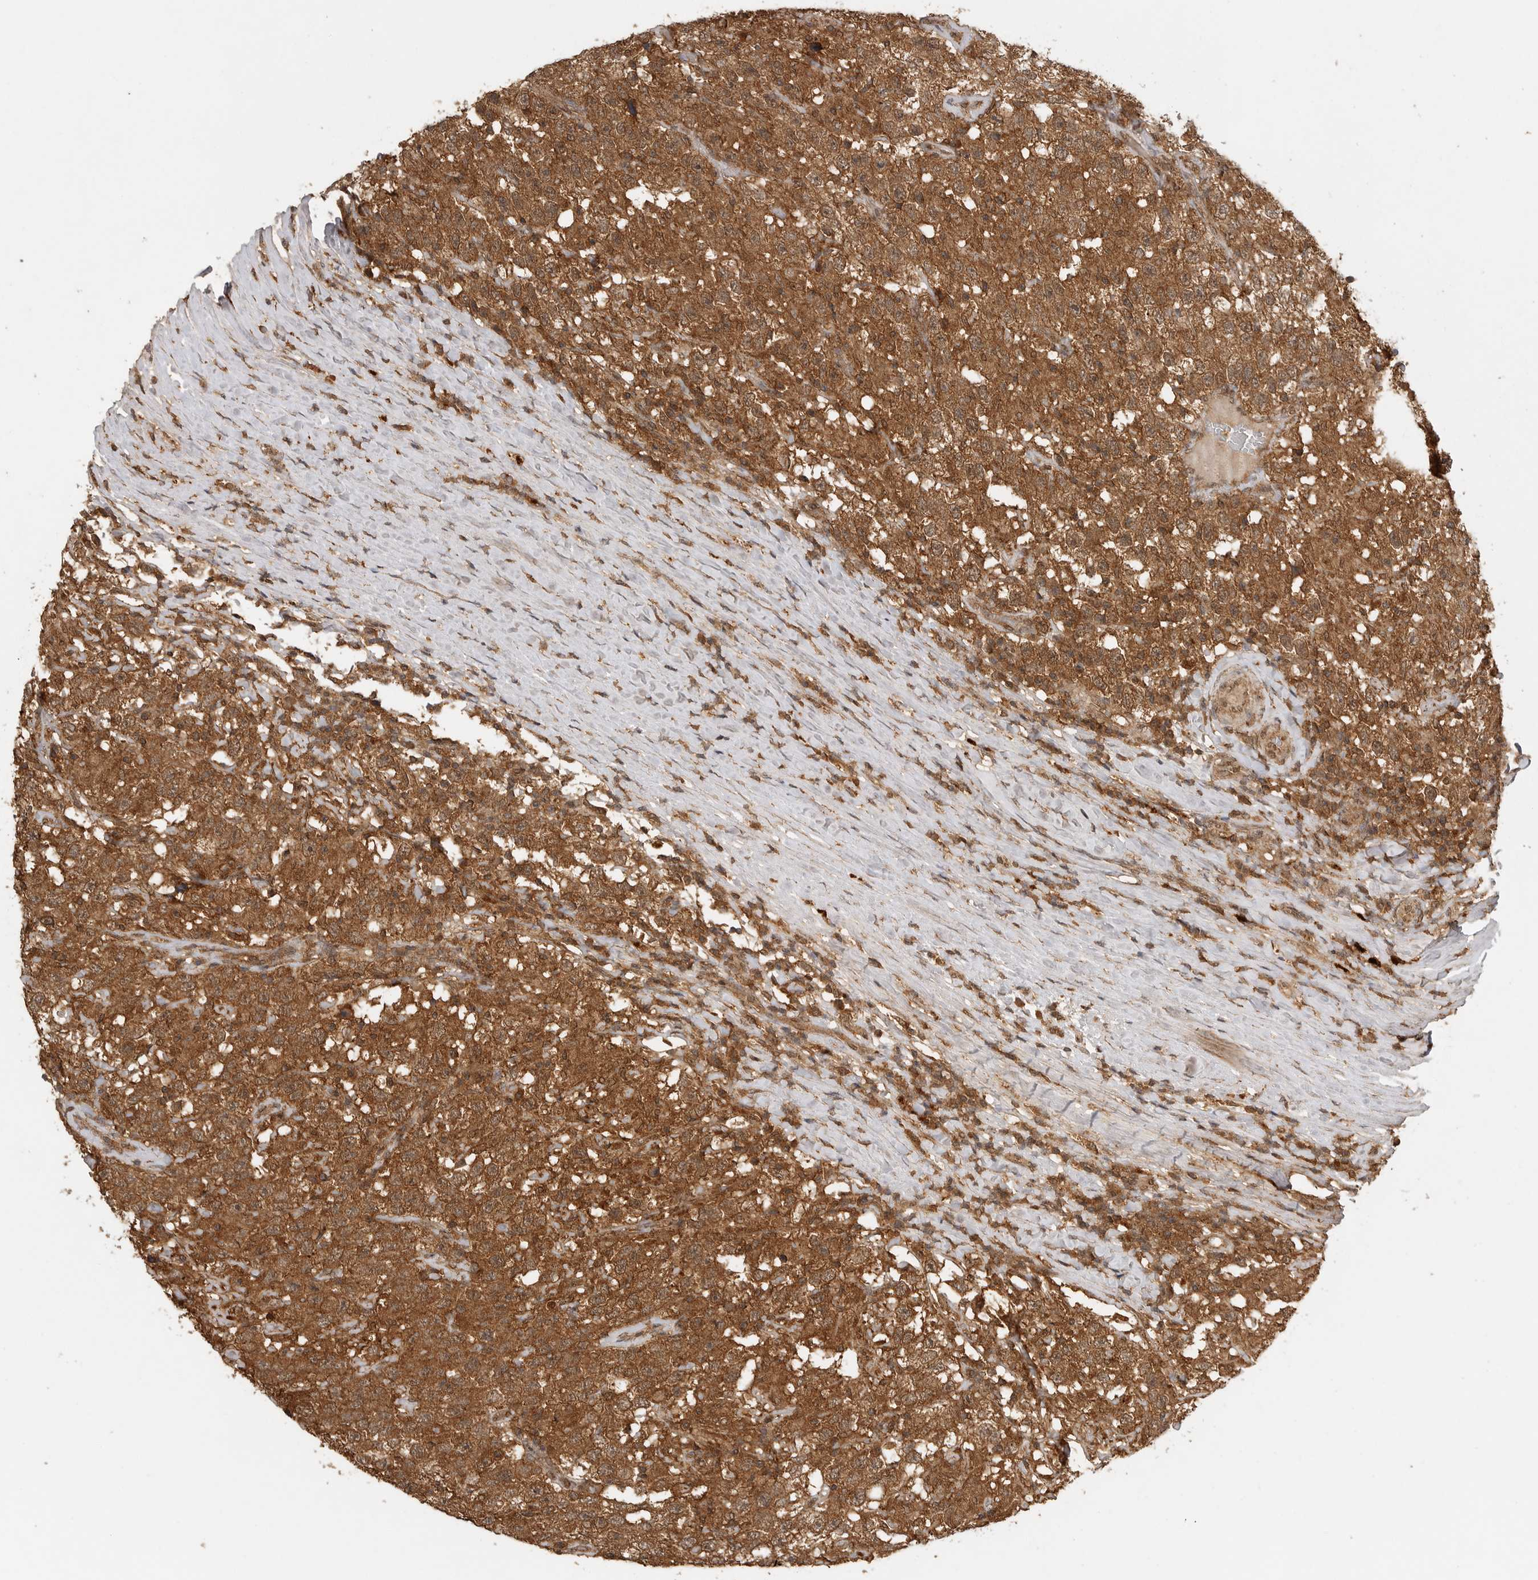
{"staining": {"intensity": "moderate", "quantity": ">75%", "location": "cytoplasmic/membranous,nuclear"}, "tissue": "testis cancer", "cell_type": "Tumor cells", "image_type": "cancer", "snomed": [{"axis": "morphology", "description": "Seminoma, NOS"}, {"axis": "topography", "description": "Testis"}], "caption": "This histopathology image reveals seminoma (testis) stained with immunohistochemistry to label a protein in brown. The cytoplasmic/membranous and nuclear of tumor cells show moderate positivity for the protein. Nuclei are counter-stained blue.", "gene": "ICOSLG", "patient": {"sex": "male", "age": 41}}